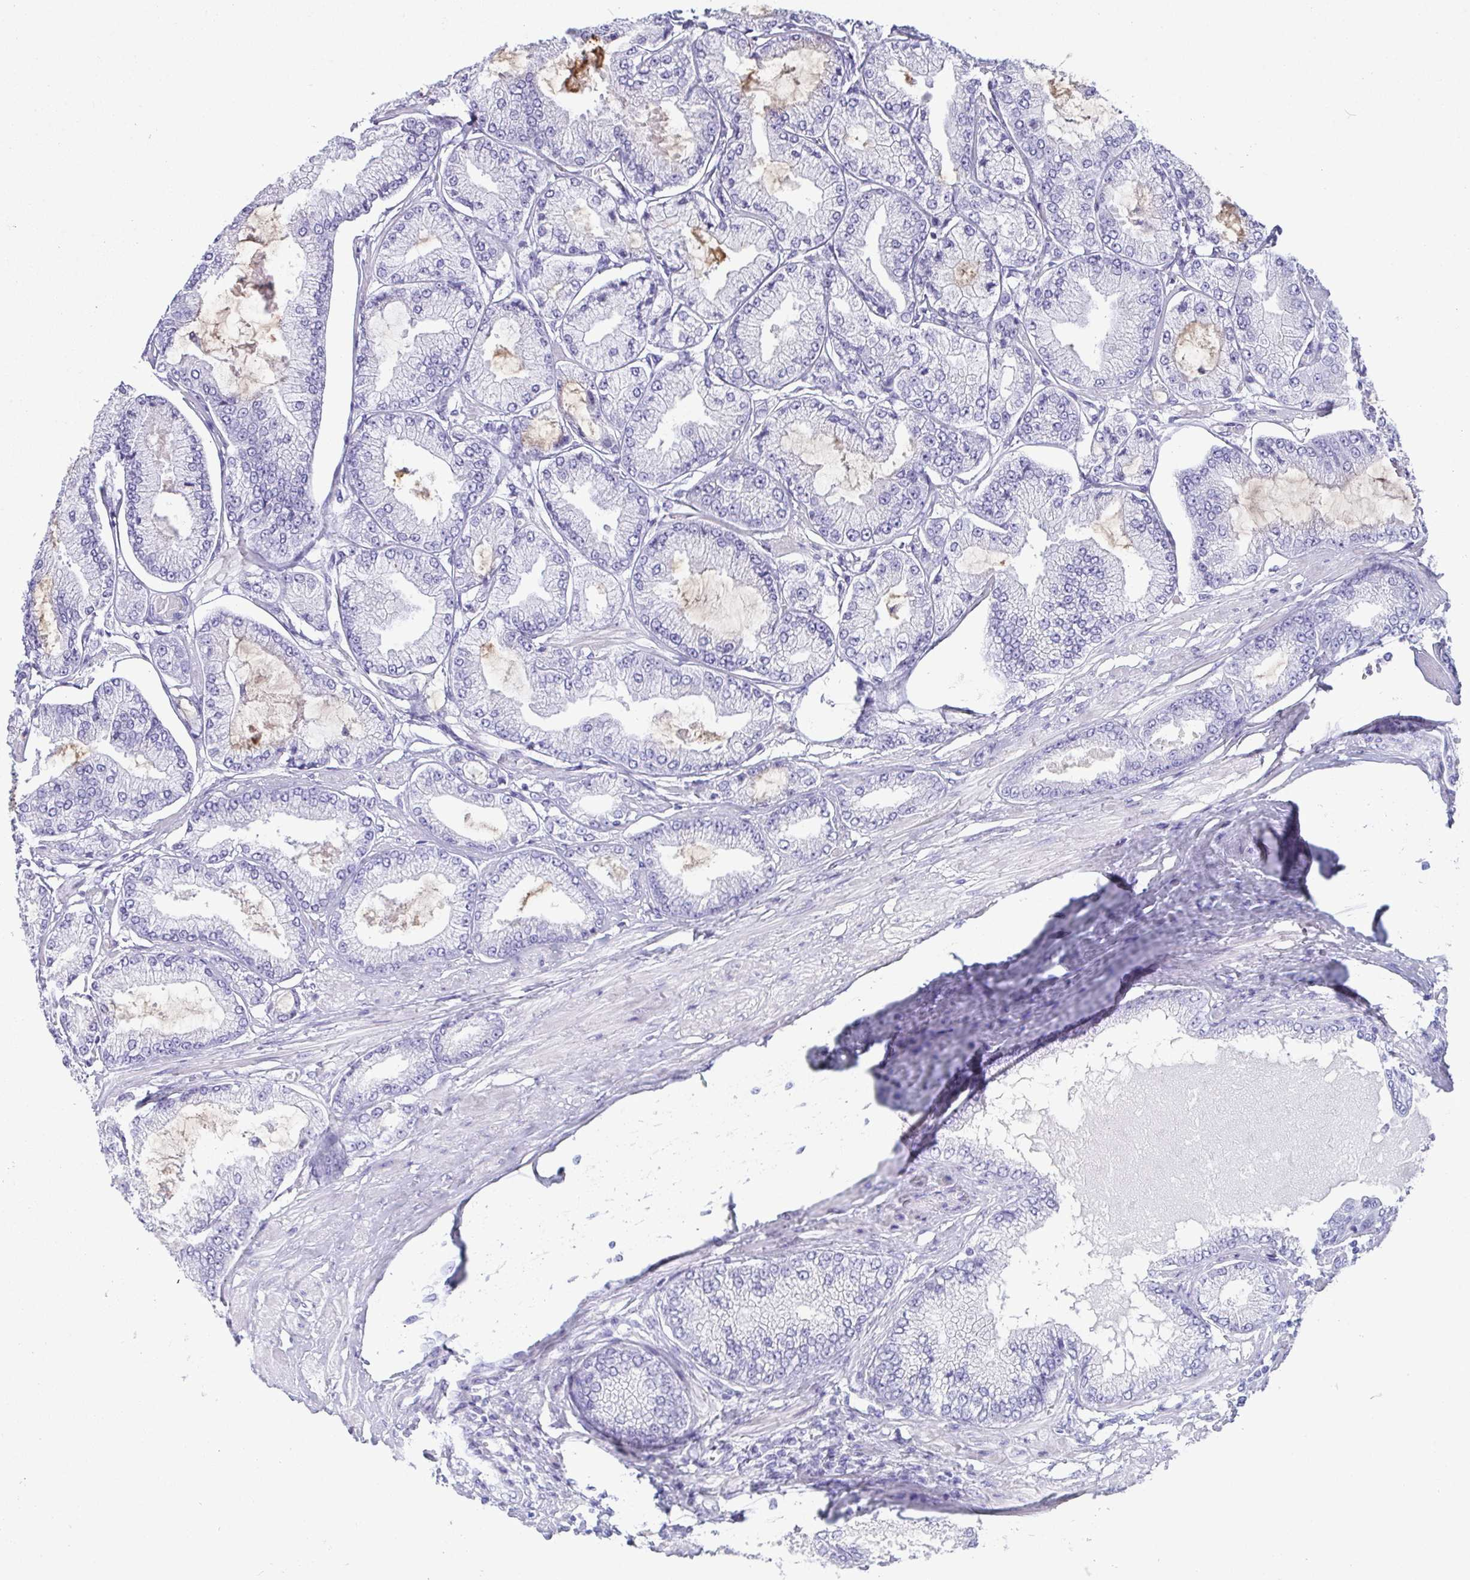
{"staining": {"intensity": "negative", "quantity": "none", "location": "none"}, "tissue": "prostate cancer", "cell_type": "Tumor cells", "image_type": "cancer", "snomed": [{"axis": "morphology", "description": "Adenocarcinoma, Low grade"}, {"axis": "topography", "description": "Prostate"}], "caption": "IHC image of neoplastic tissue: prostate cancer (adenocarcinoma (low-grade)) stained with DAB (3,3'-diaminobenzidine) exhibits no significant protein expression in tumor cells.", "gene": "TEX19", "patient": {"sex": "male", "age": 55}}